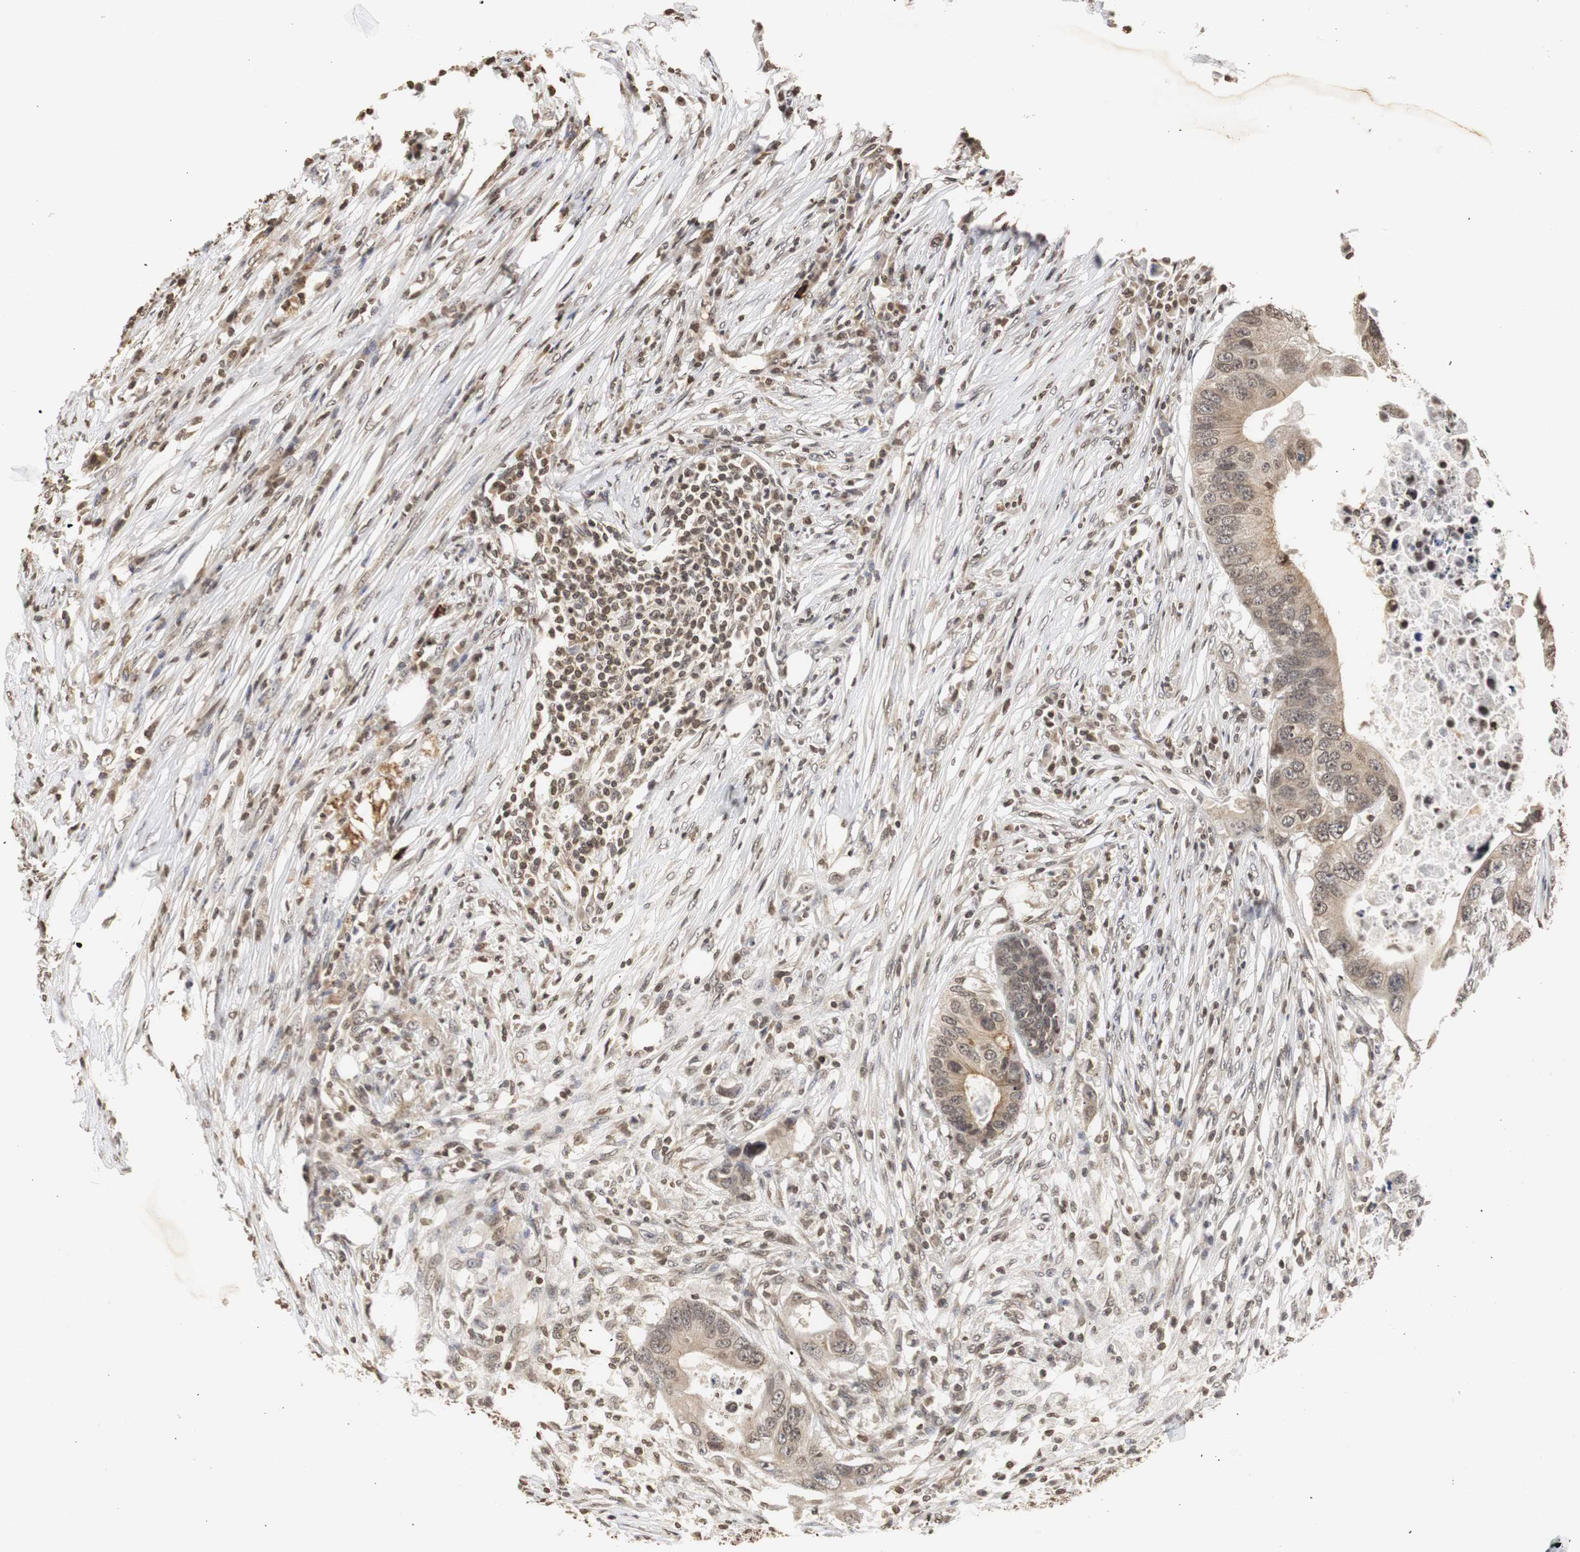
{"staining": {"intensity": "moderate", "quantity": ">75%", "location": "cytoplasmic/membranous"}, "tissue": "colorectal cancer", "cell_type": "Tumor cells", "image_type": "cancer", "snomed": [{"axis": "morphology", "description": "Adenocarcinoma, NOS"}, {"axis": "topography", "description": "Colon"}], "caption": "The photomicrograph displays staining of colorectal adenocarcinoma, revealing moderate cytoplasmic/membranous protein staining (brown color) within tumor cells.", "gene": "ZFC3H1", "patient": {"sex": "male", "age": 71}}